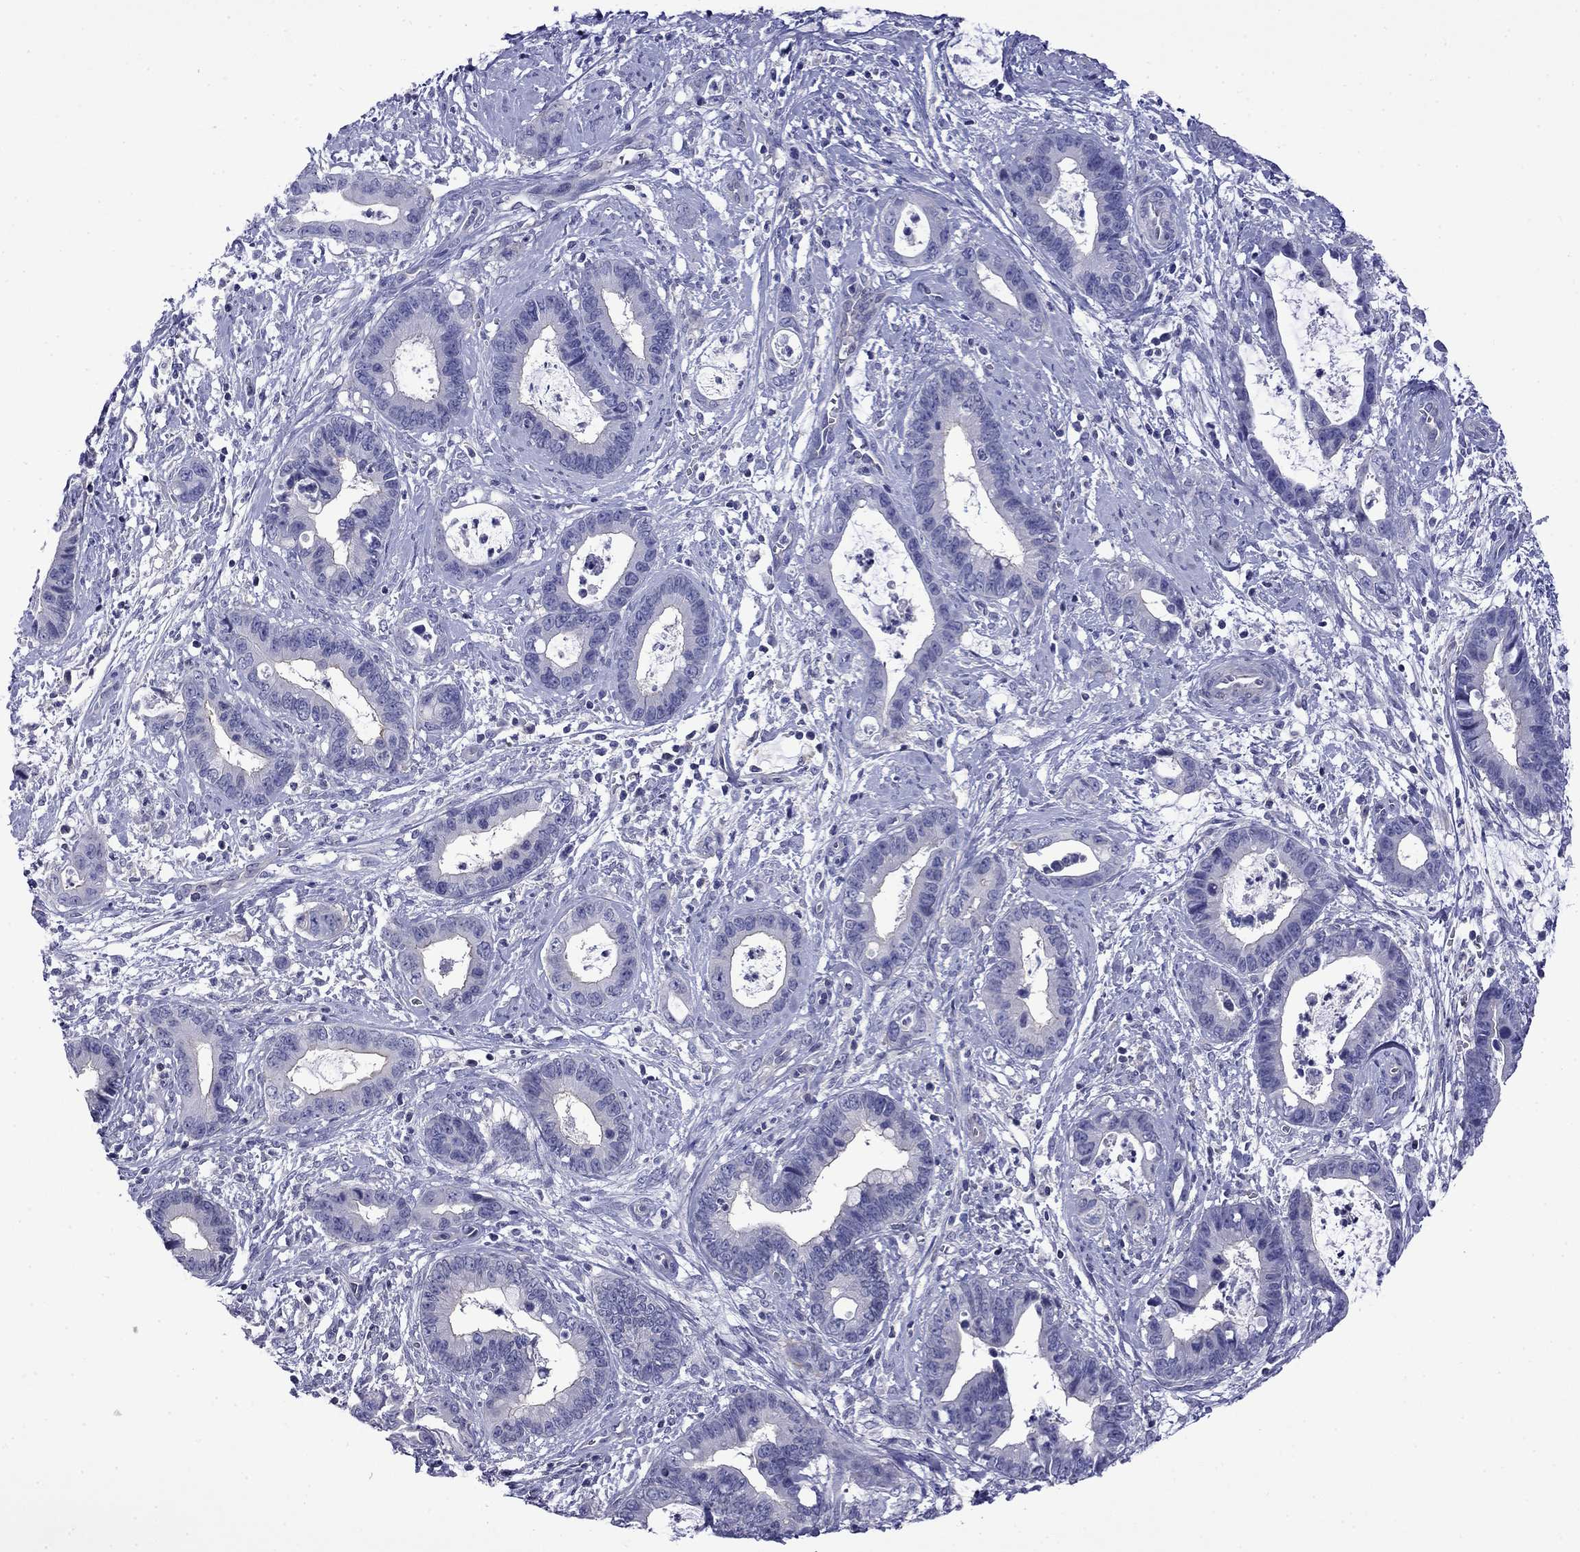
{"staining": {"intensity": "negative", "quantity": "none", "location": "none"}, "tissue": "cervical cancer", "cell_type": "Tumor cells", "image_type": "cancer", "snomed": [{"axis": "morphology", "description": "Adenocarcinoma, NOS"}, {"axis": "topography", "description": "Cervix"}], "caption": "Immunohistochemistry histopathology image of neoplastic tissue: cervical adenocarcinoma stained with DAB displays no significant protein positivity in tumor cells.", "gene": "PRR18", "patient": {"sex": "female", "age": 44}}